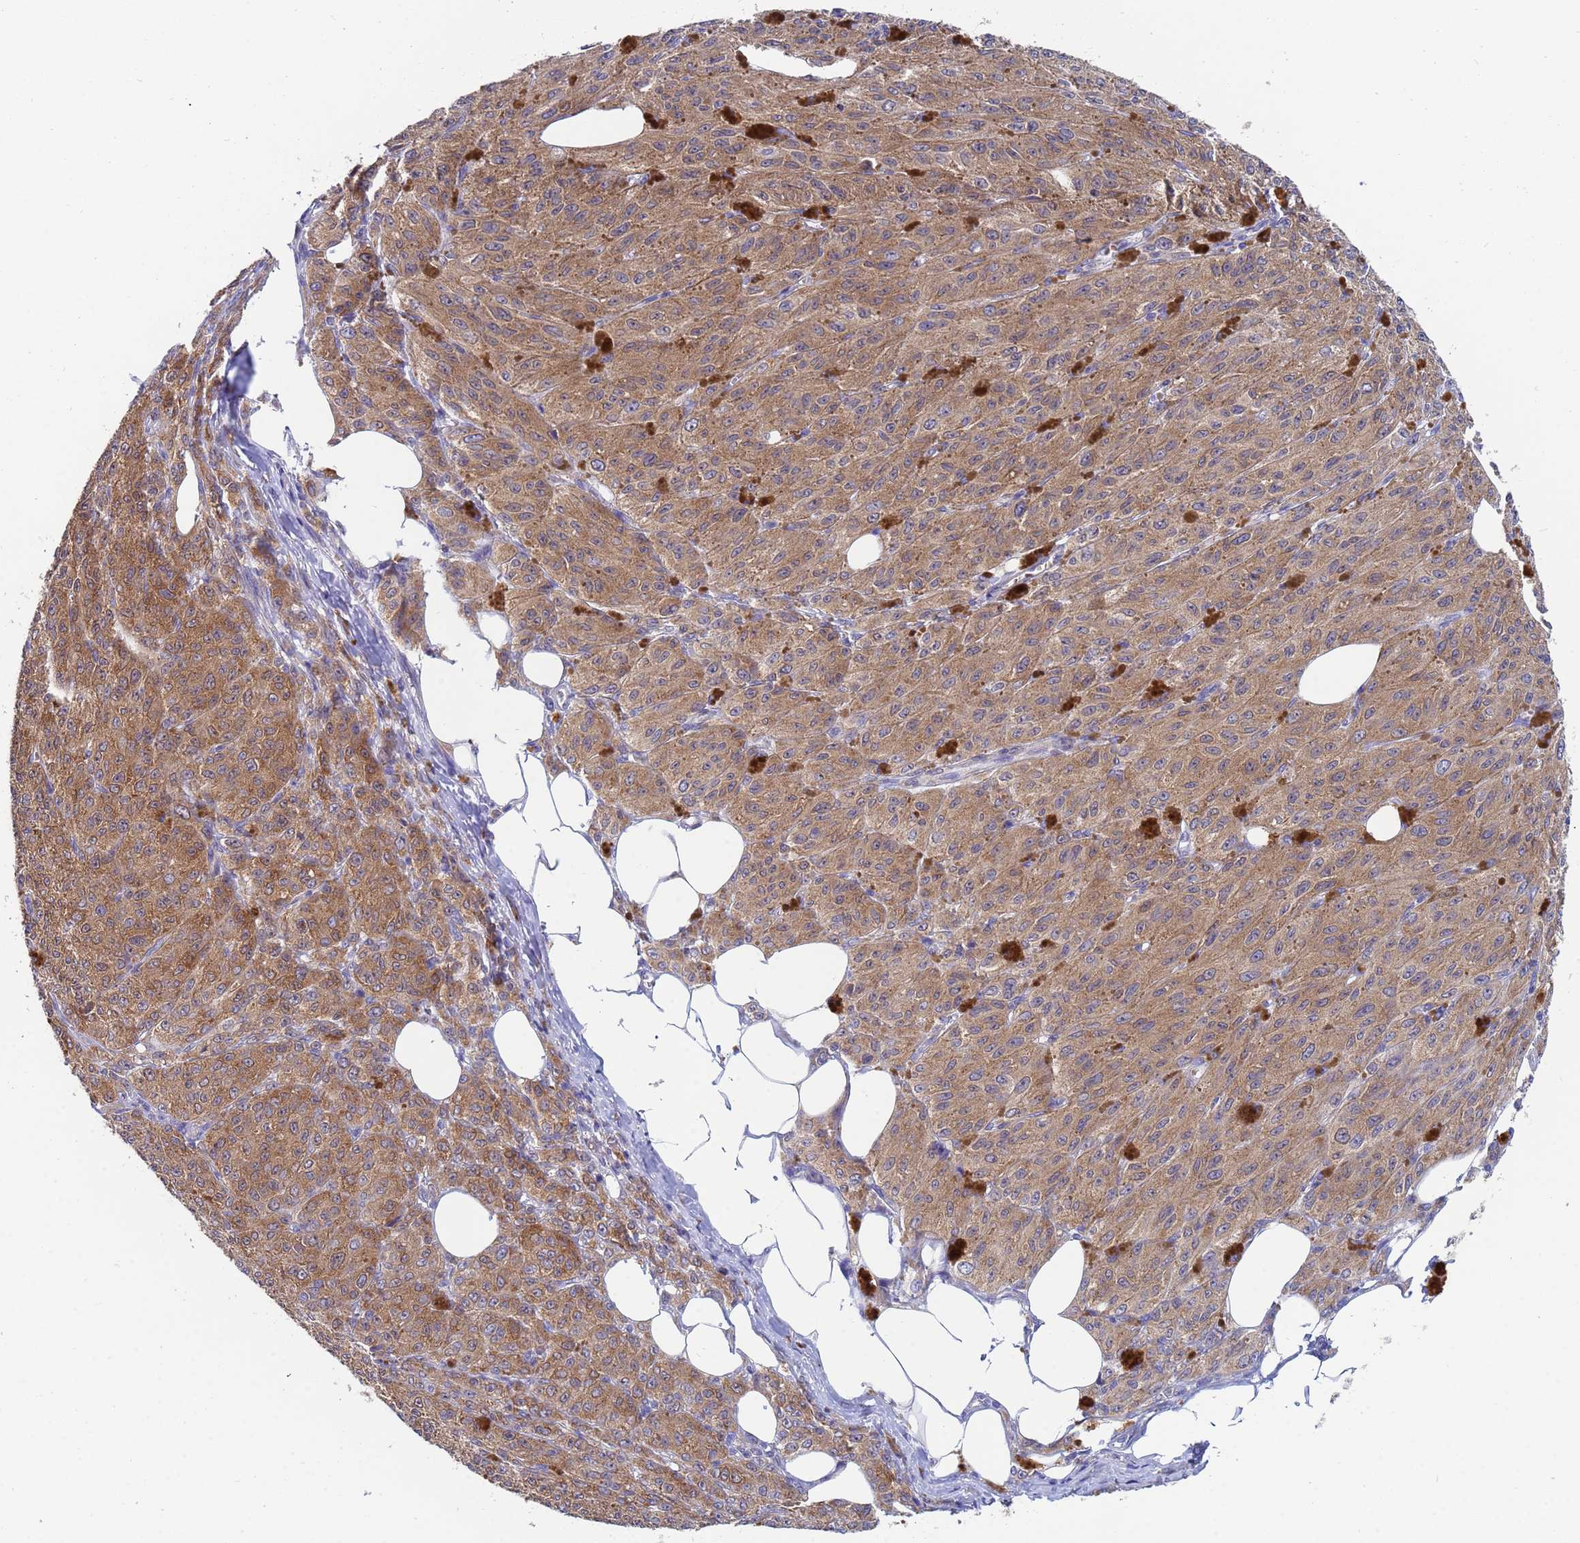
{"staining": {"intensity": "moderate", "quantity": ">75%", "location": "cytoplasmic/membranous"}, "tissue": "melanoma", "cell_type": "Tumor cells", "image_type": "cancer", "snomed": [{"axis": "morphology", "description": "Malignant melanoma, NOS"}, {"axis": "topography", "description": "Skin"}], "caption": "Protein staining of malignant melanoma tissue shows moderate cytoplasmic/membranous expression in about >75% of tumor cells. (IHC, brightfield microscopy, high magnification).", "gene": "TTLL11", "patient": {"sex": "female", "age": 52}}